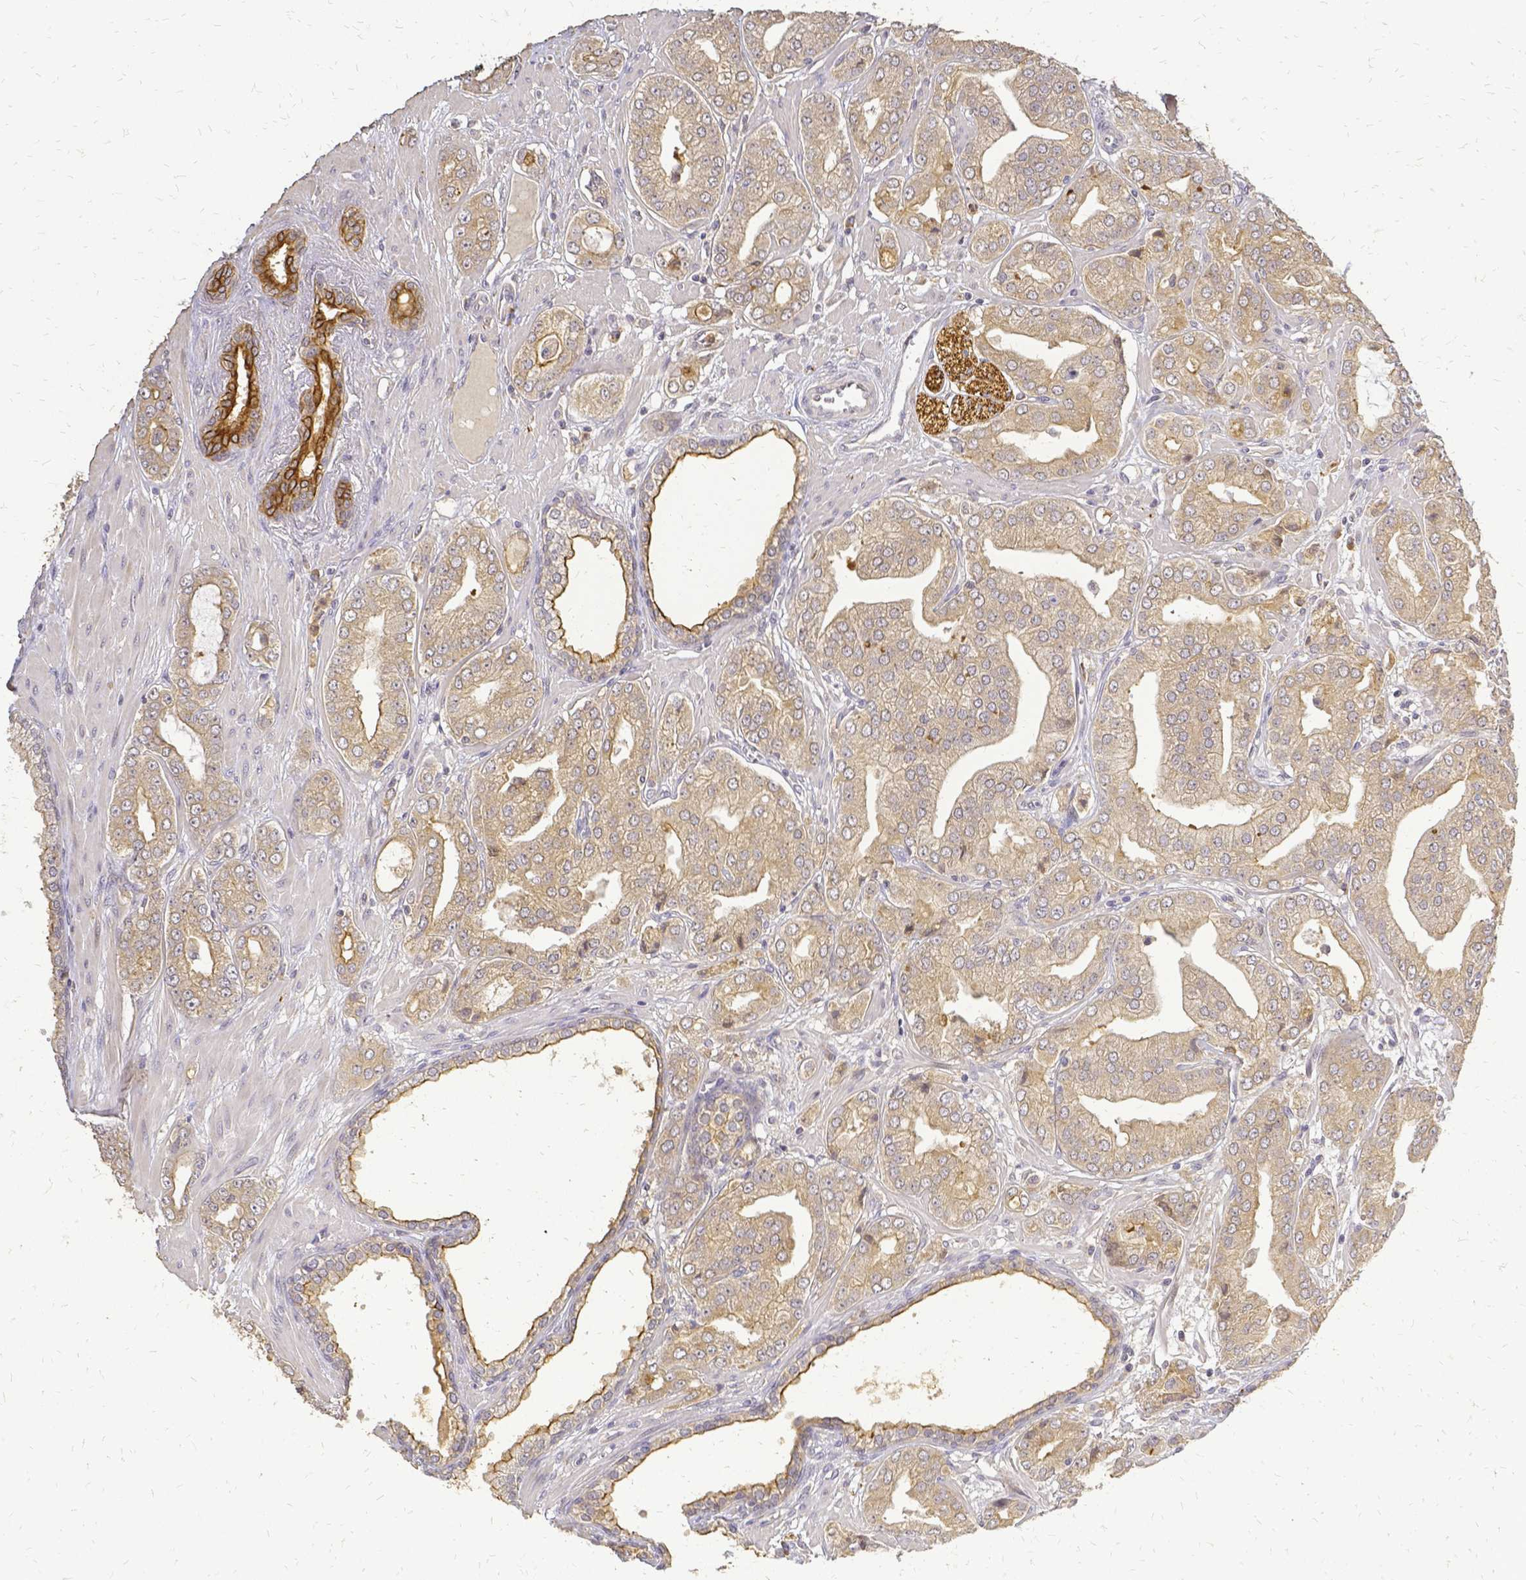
{"staining": {"intensity": "strong", "quantity": "<25%", "location": "cytoplasmic/membranous"}, "tissue": "prostate cancer", "cell_type": "Tumor cells", "image_type": "cancer", "snomed": [{"axis": "morphology", "description": "Adenocarcinoma, Low grade"}, {"axis": "topography", "description": "Prostate"}], "caption": "Human prostate cancer (low-grade adenocarcinoma) stained for a protein (brown) shows strong cytoplasmic/membranous positive expression in approximately <25% of tumor cells.", "gene": "CIB1", "patient": {"sex": "male", "age": 60}}